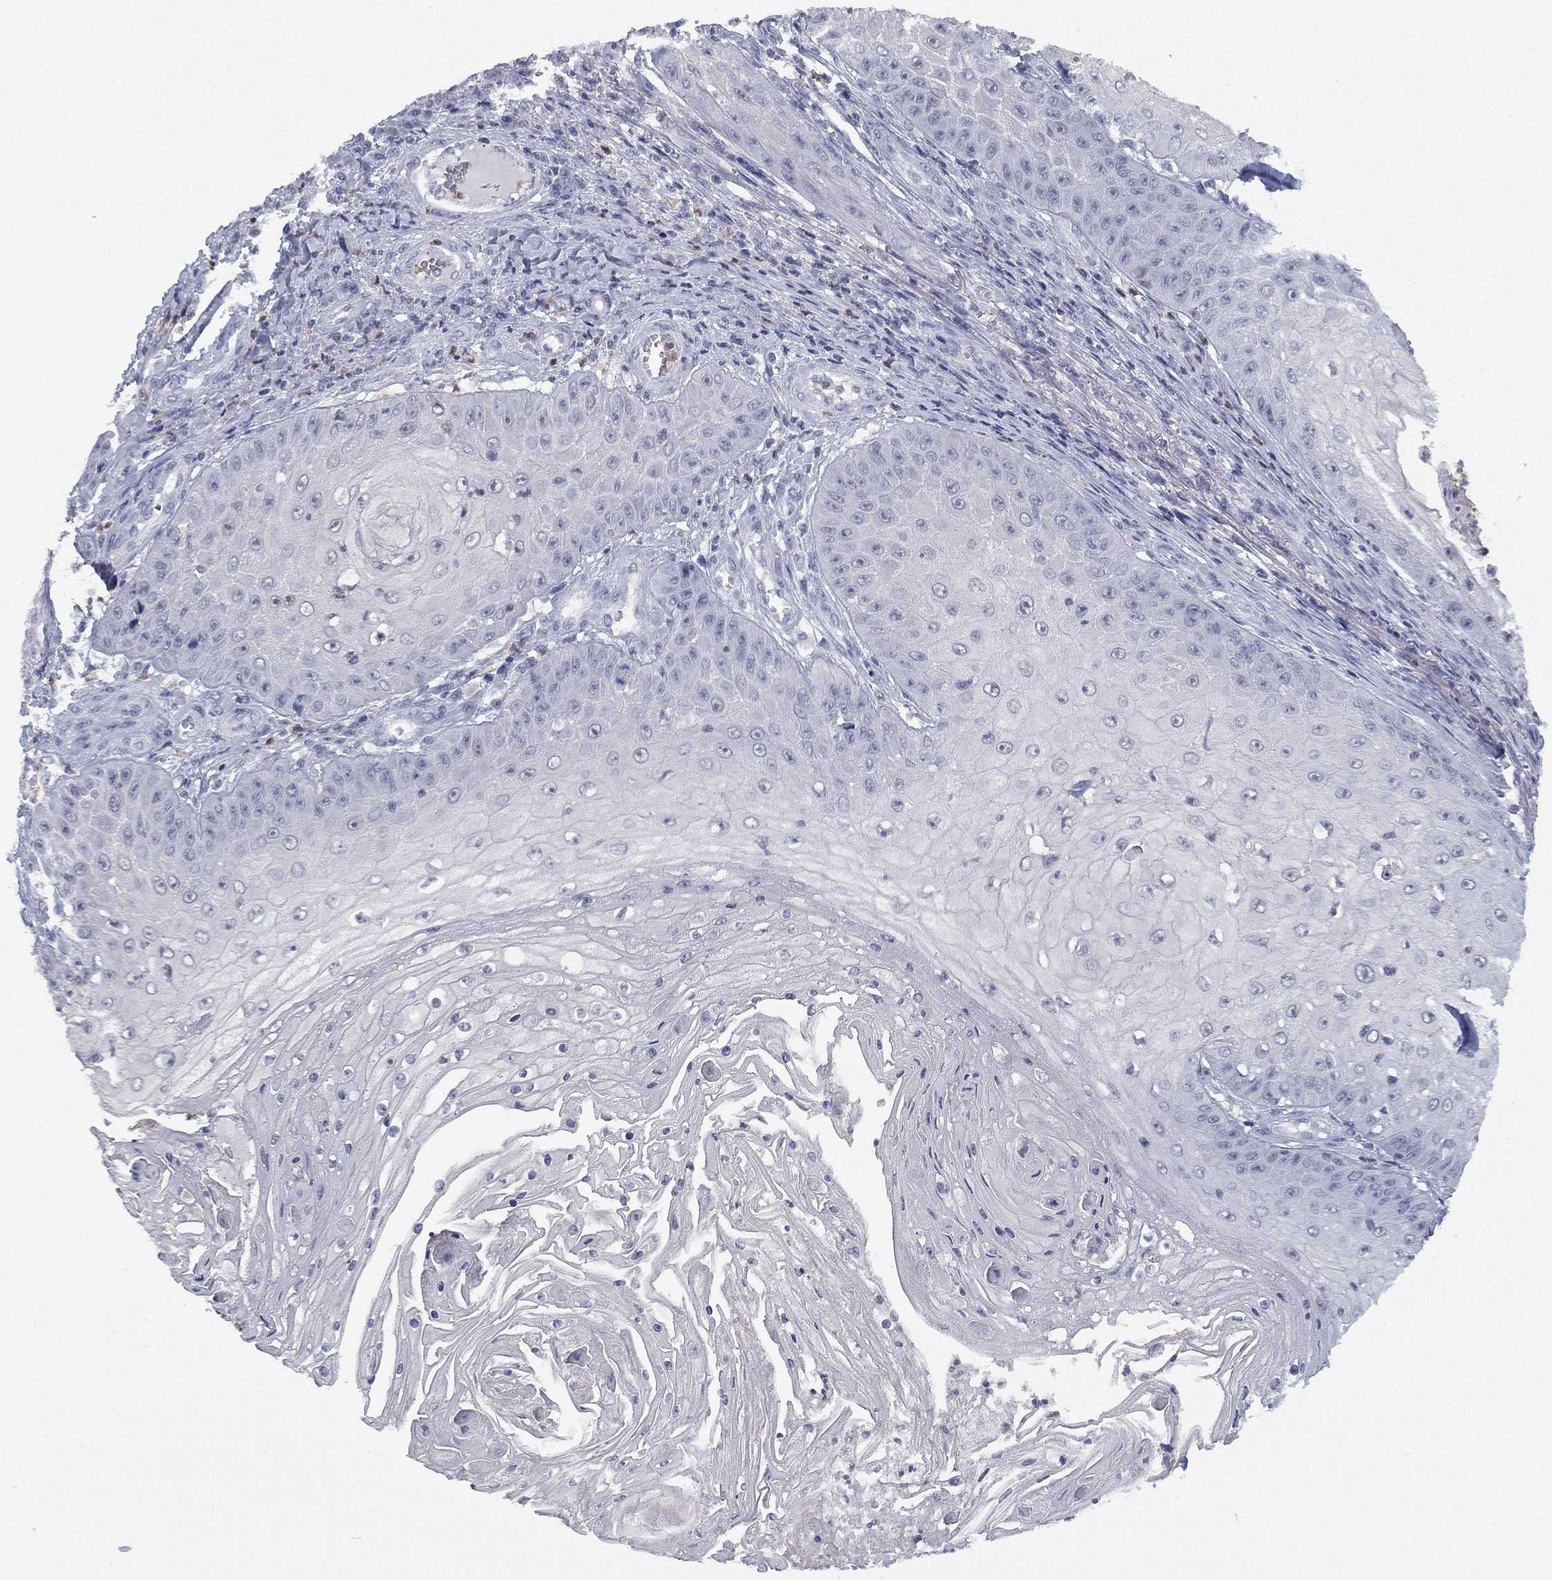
{"staining": {"intensity": "negative", "quantity": "none", "location": "none"}, "tissue": "skin cancer", "cell_type": "Tumor cells", "image_type": "cancer", "snomed": [{"axis": "morphology", "description": "Squamous cell carcinoma, NOS"}, {"axis": "topography", "description": "Skin"}], "caption": "Immunohistochemistry (IHC) of squamous cell carcinoma (skin) reveals no expression in tumor cells.", "gene": "ZNF711", "patient": {"sex": "male", "age": 70}}